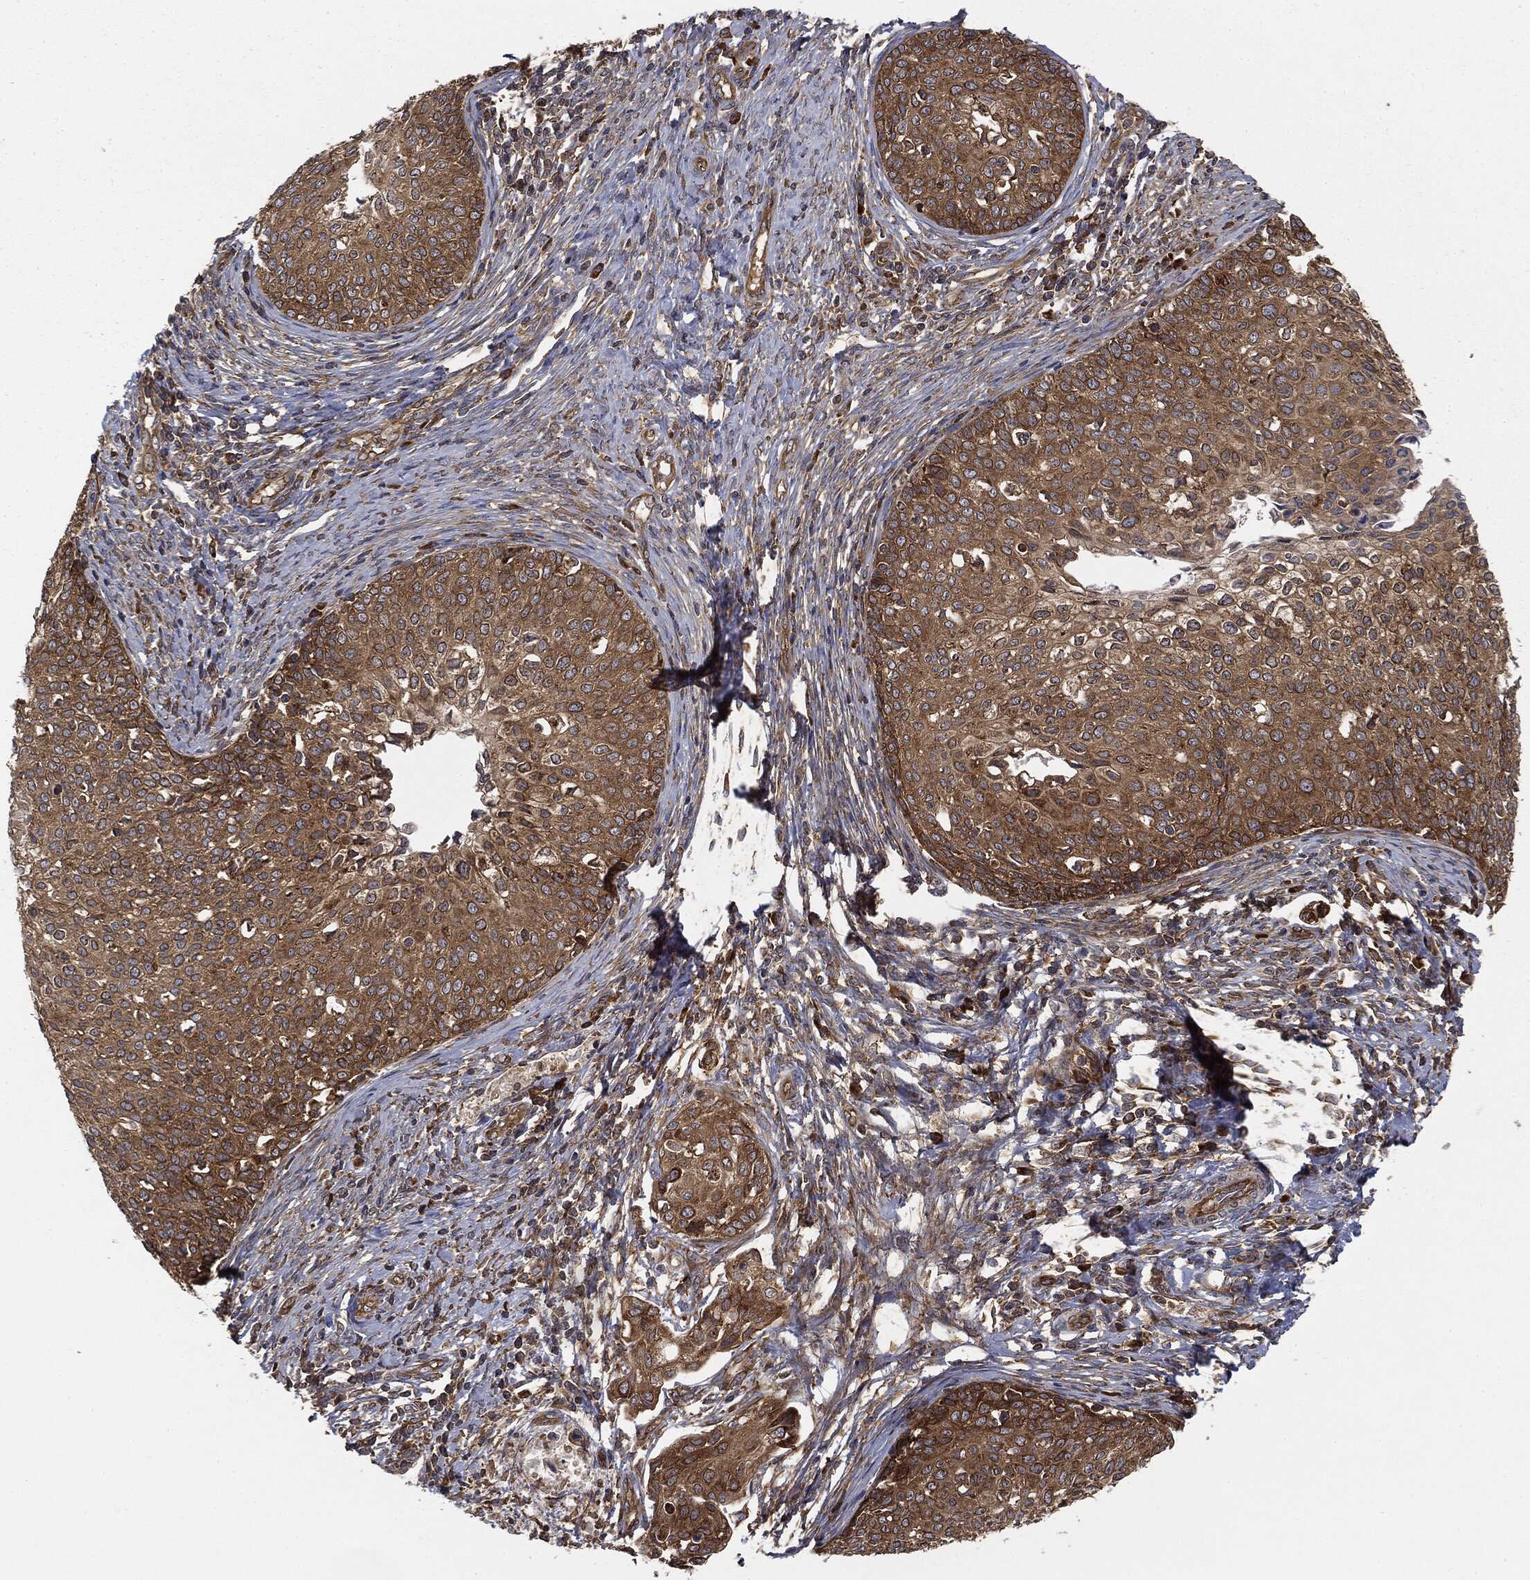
{"staining": {"intensity": "moderate", "quantity": ">75%", "location": "cytoplasmic/membranous"}, "tissue": "cervical cancer", "cell_type": "Tumor cells", "image_type": "cancer", "snomed": [{"axis": "morphology", "description": "Squamous cell carcinoma, NOS"}, {"axis": "topography", "description": "Cervix"}], "caption": "Cervical cancer (squamous cell carcinoma) stained with DAB (3,3'-diaminobenzidine) immunohistochemistry (IHC) demonstrates medium levels of moderate cytoplasmic/membranous positivity in approximately >75% of tumor cells.", "gene": "EIF2AK2", "patient": {"sex": "female", "age": 51}}